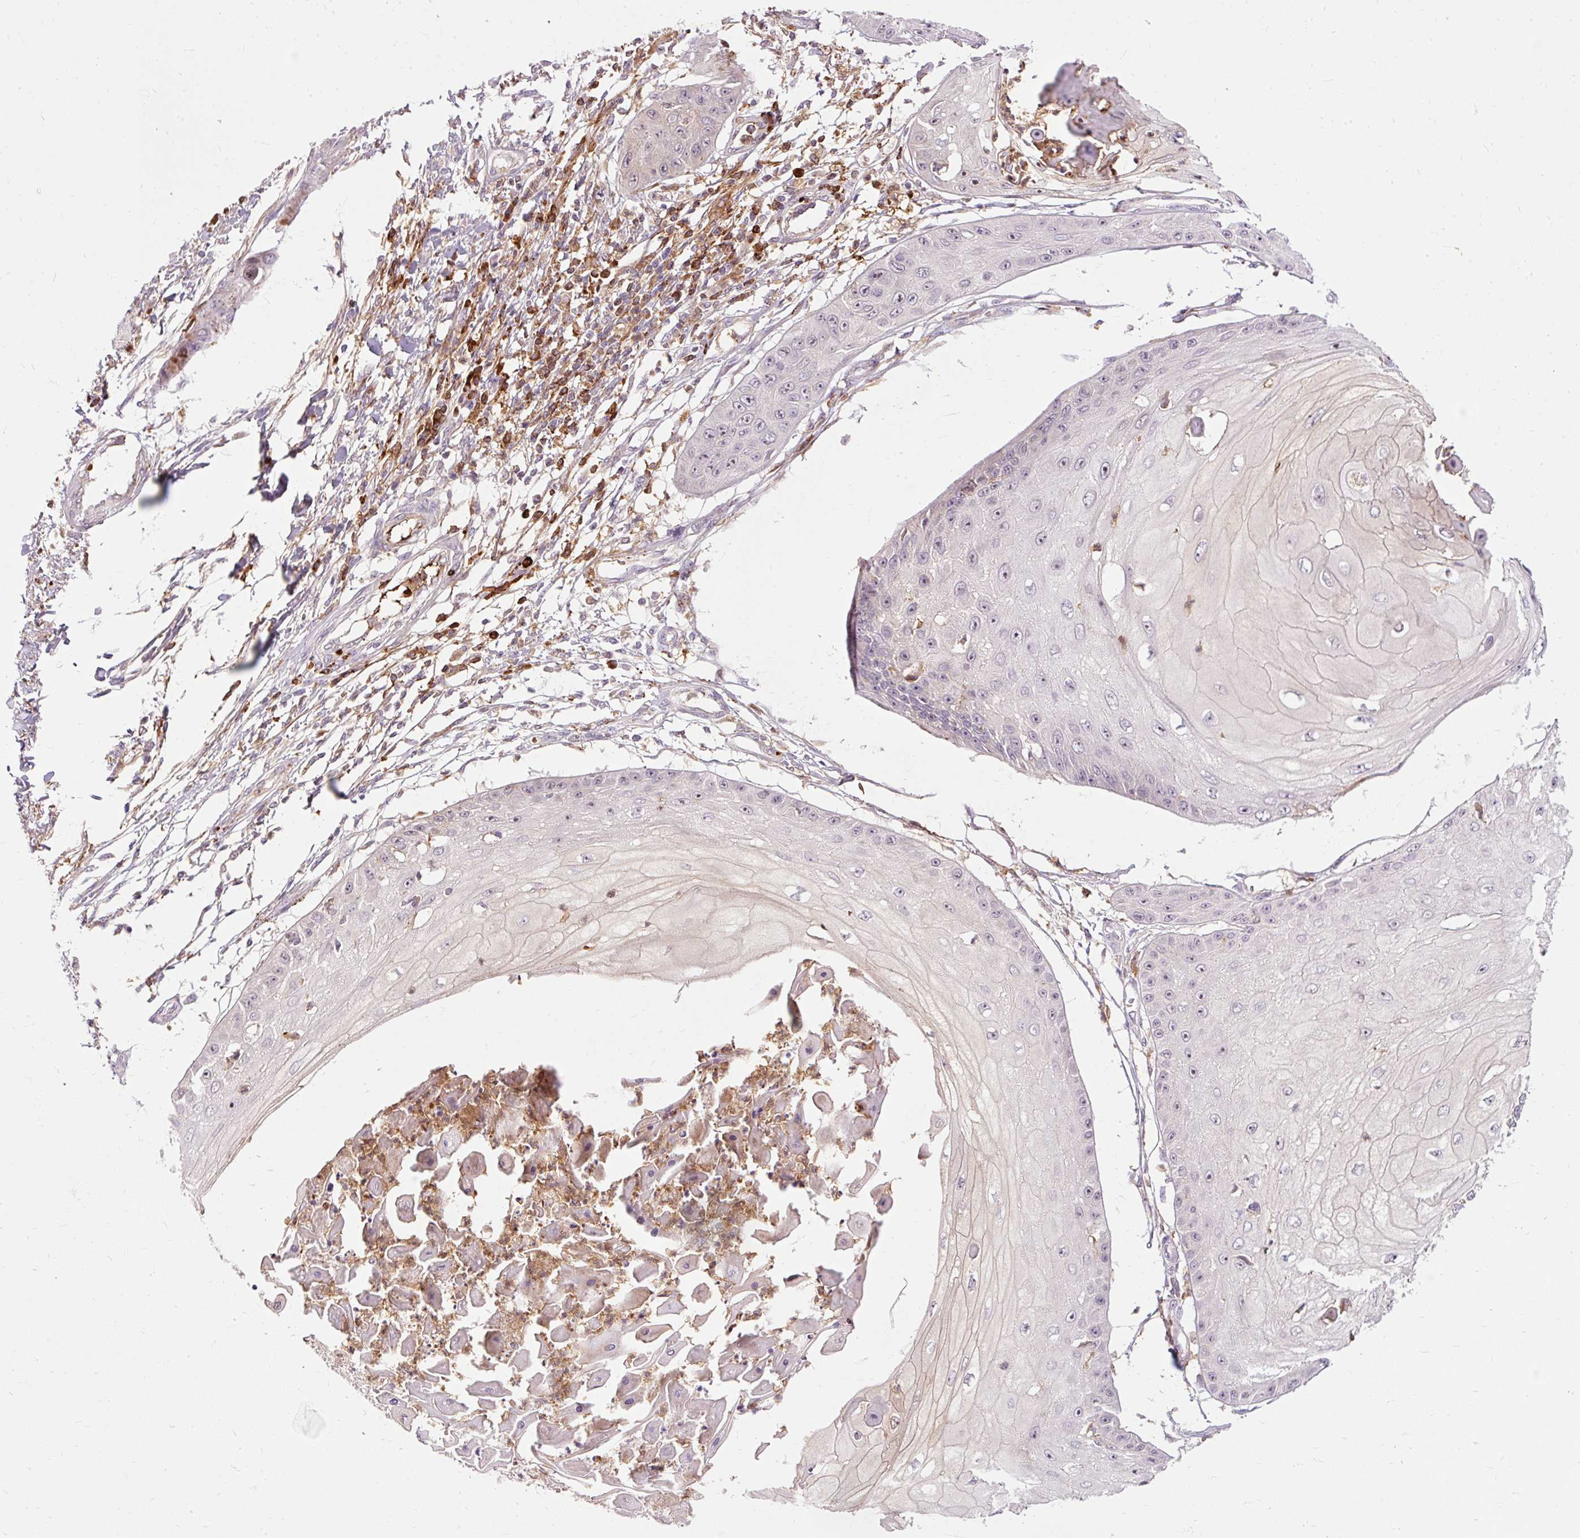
{"staining": {"intensity": "negative", "quantity": "none", "location": "none"}, "tissue": "skin cancer", "cell_type": "Tumor cells", "image_type": "cancer", "snomed": [{"axis": "morphology", "description": "Squamous cell carcinoma, NOS"}, {"axis": "topography", "description": "Skin"}], "caption": "IHC photomicrograph of skin cancer stained for a protein (brown), which shows no expression in tumor cells. The staining is performed using DAB (3,3'-diaminobenzidine) brown chromogen with nuclei counter-stained in using hematoxylin.", "gene": "CEBPZ", "patient": {"sex": "male", "age": 70}}